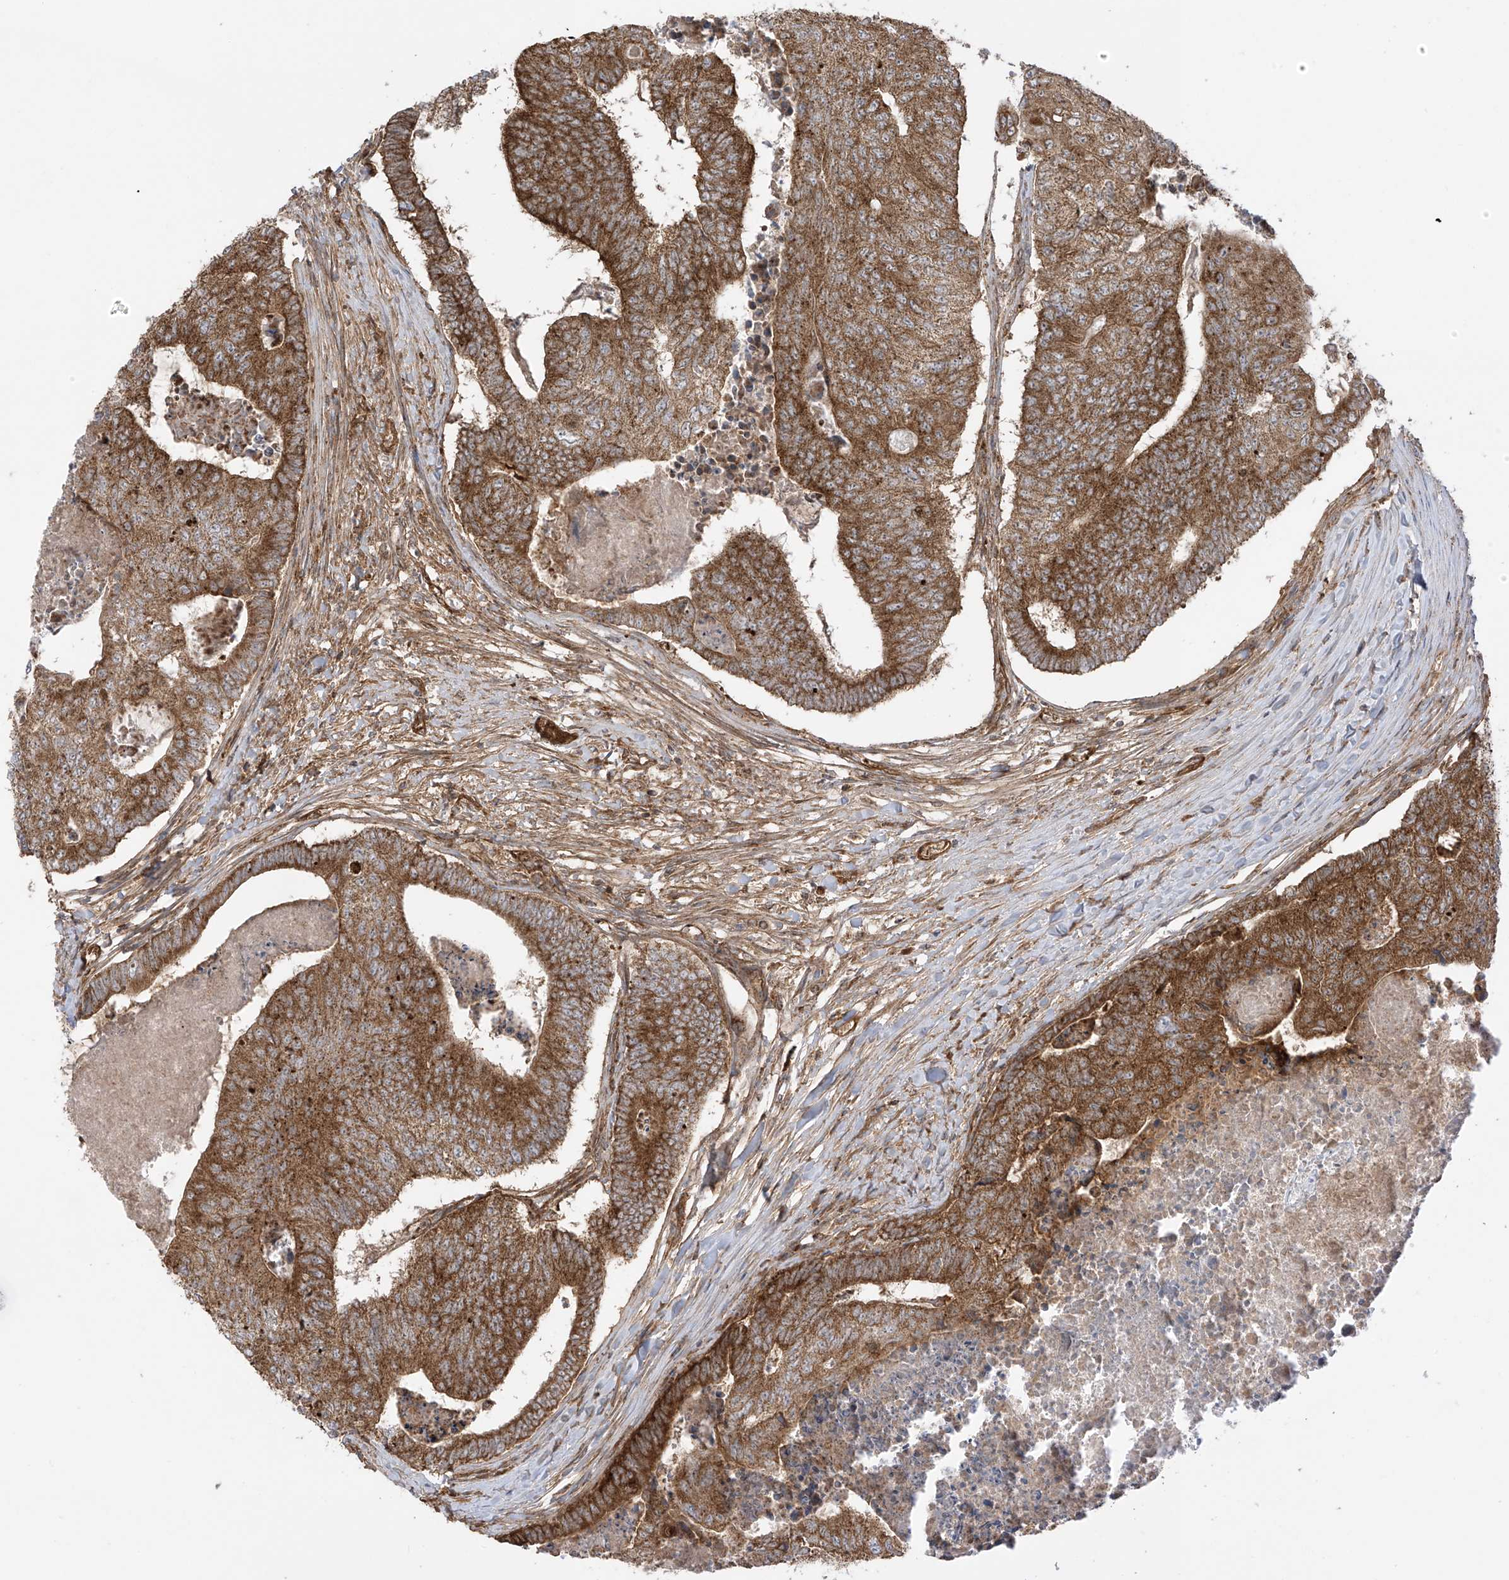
{"staining": {"intensity": "moderate", "quantity": ">75%", "location": "cytoplasmic/membranous"}, "tissue": "colorectal cancer", "cell_type": "Tumor cells", "image_type": "cancer", "snomed": [{"axis": "morphology", "description": "Adenocarcinoma, NOS"}, {"axis": "topography", "description": "Colon"}], "caption": "A medium amount of moderate cytoplasmic/membranous positivity is present in approximately >75% of tumor cells in colorectal cancer (adenocarcinoma) tissue.", "gene": "REPS1", "patient": {"sex": "female", "age": 67}}